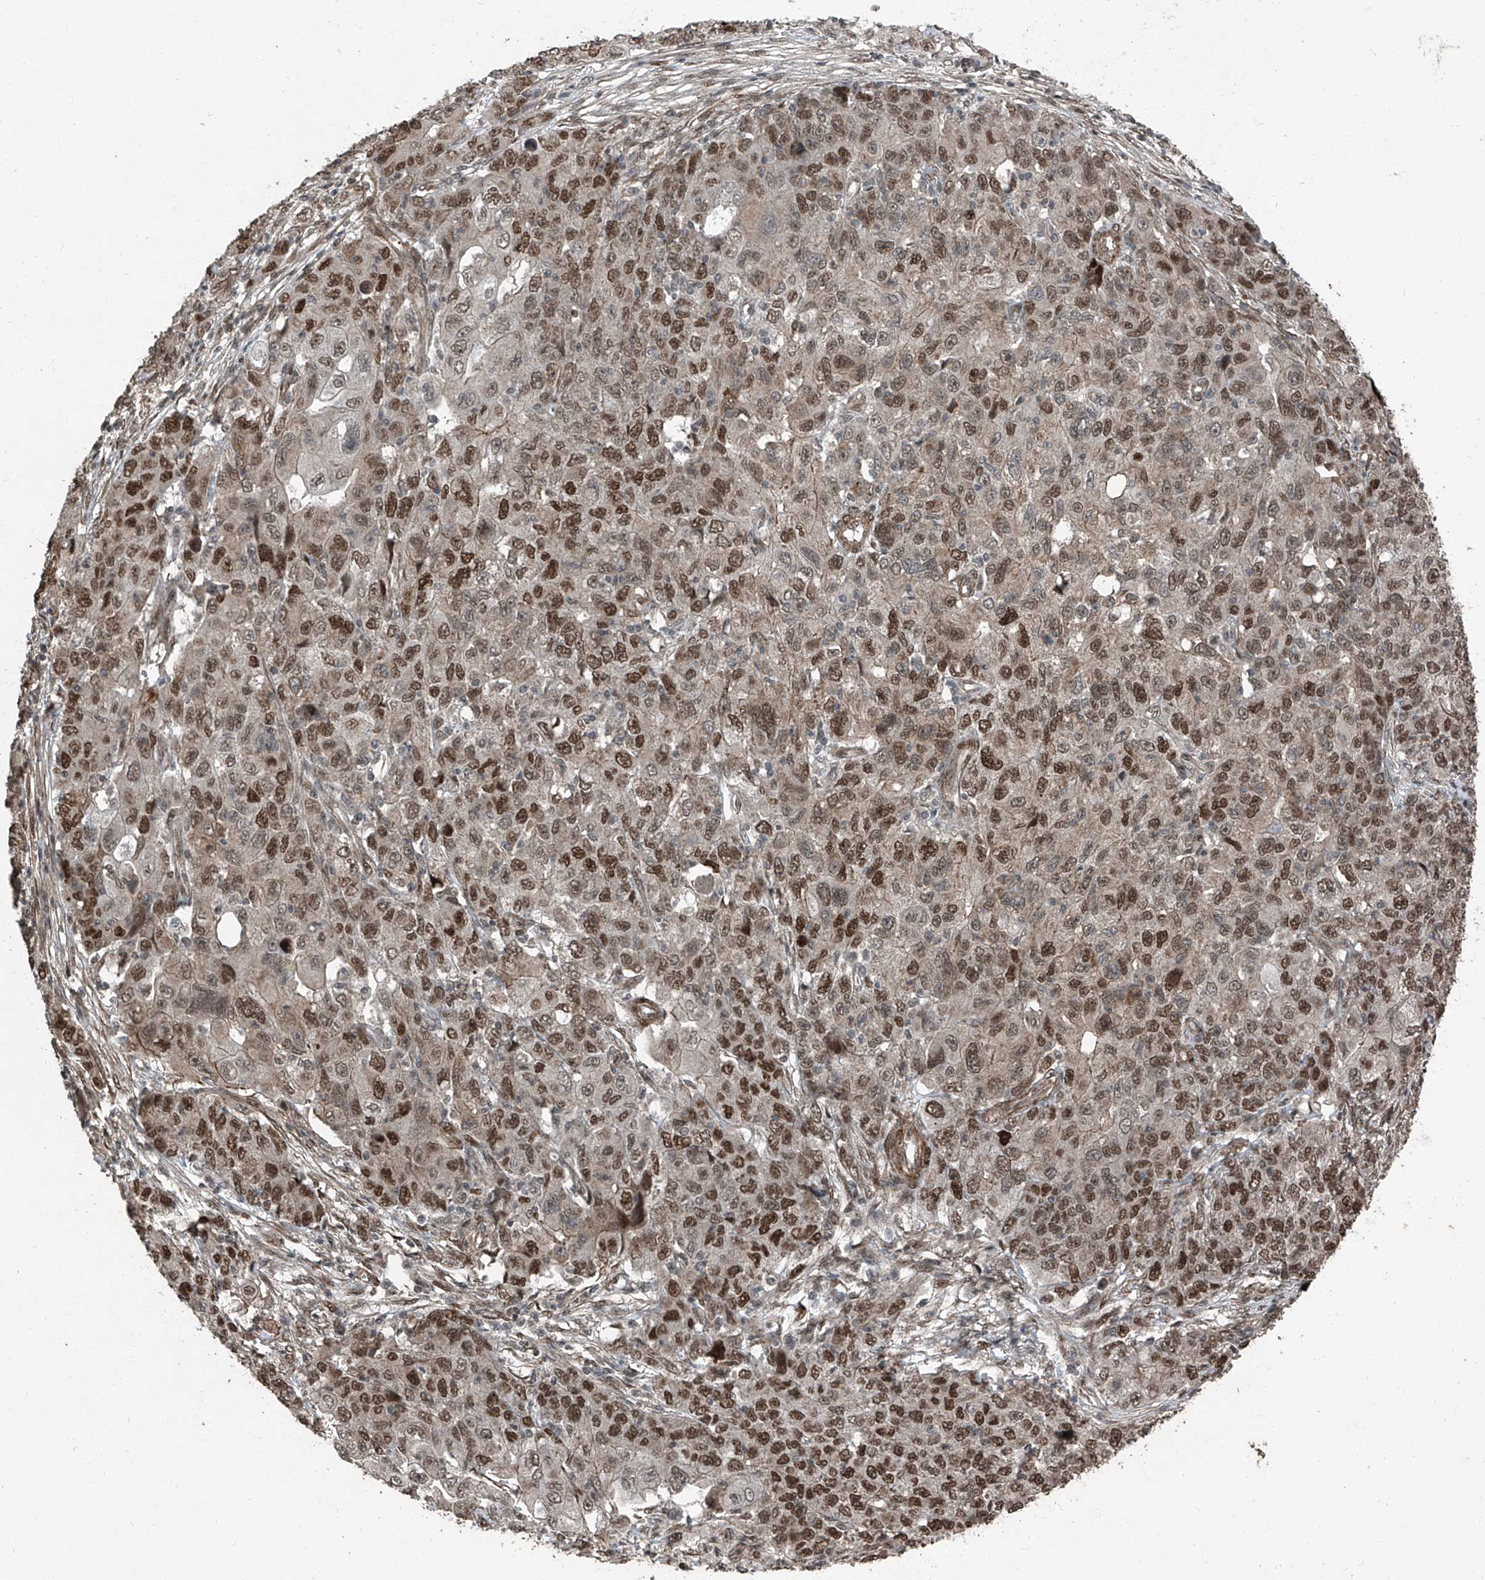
{"staining": {"intensity": "moderate", "quantity": ">75%", "location": "nuclear"}, "tissue": "ovarian cancer", "cell_type": "Tumor cells", "image_type": "cancer", "snomed": [{"axis": "morphology", "description": "Carcinoma, endometroid"}, {"axis": "topography", "description": "Ovary"}], "caption": "DAB immunohistochemical staining of human ovarian endometroid carcinoma demonstrates moderate nuclear protein staining in approximately >75% of tumor cells.", "gene": "ZNF570", "patient": {"sex": "female", "age": 42}}